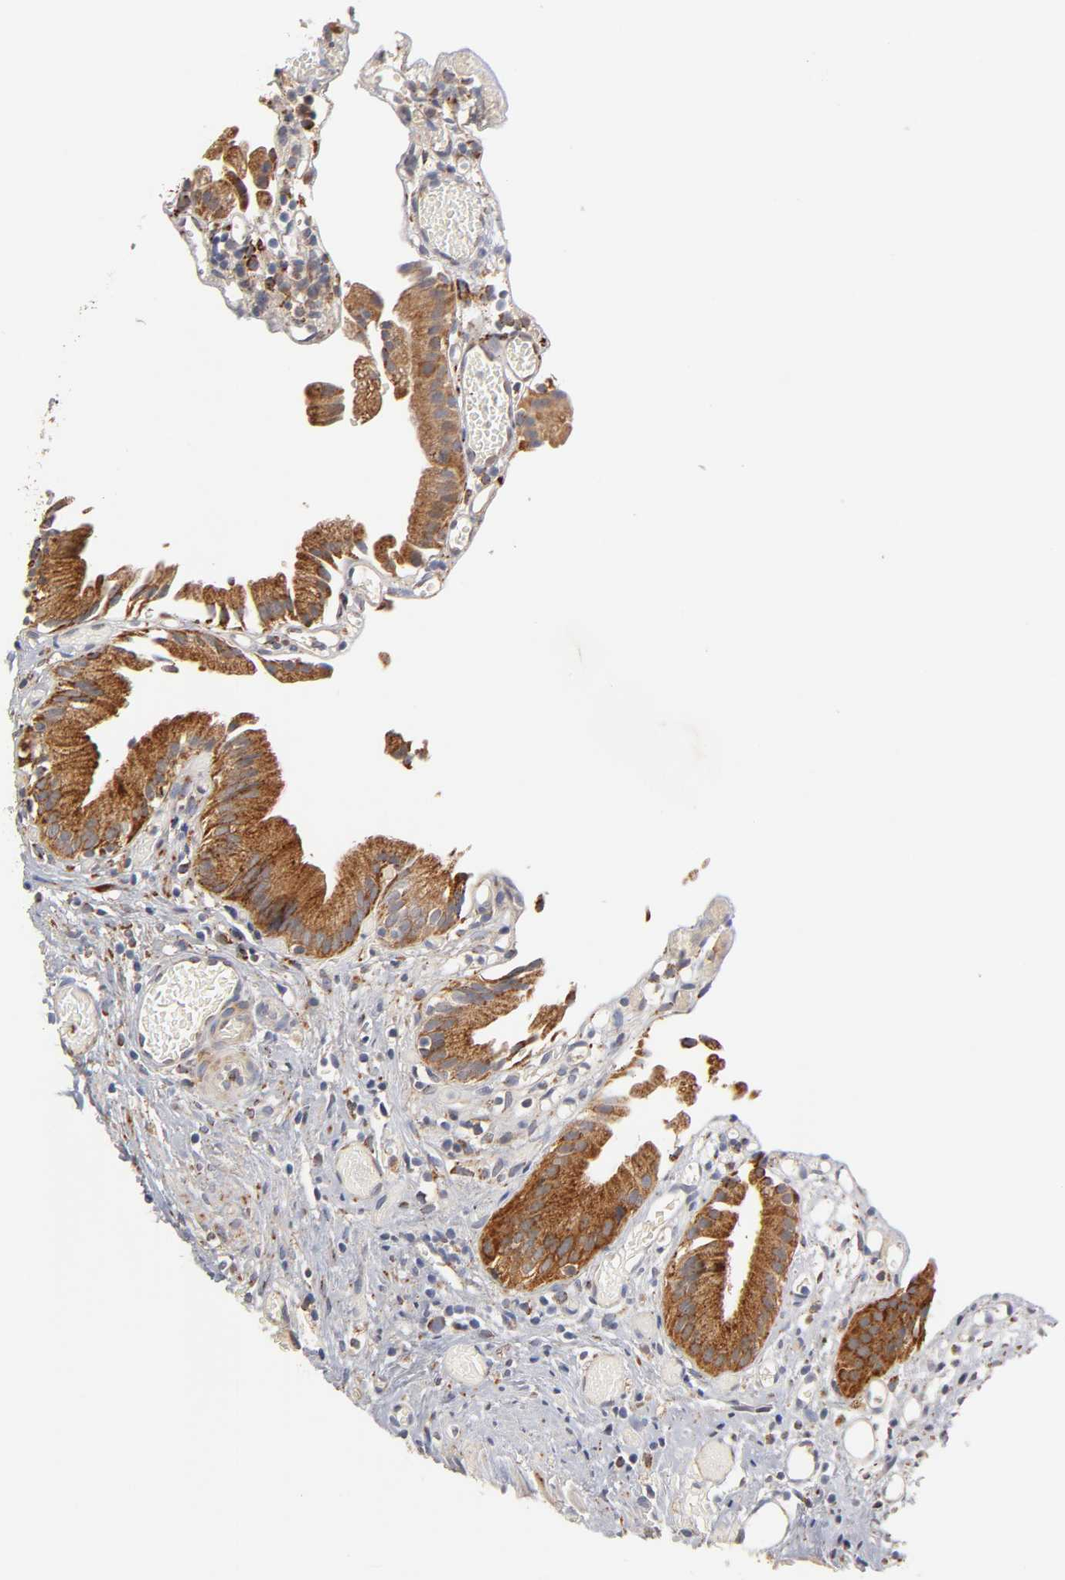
{"staining": {"intensity": "strong", "quantity": ">75%", "location": "cytoplasmic/membranous"}, "tissue": "gallbladder", "cell_type": "Glandular cells", "image_type": "normal", "snomed": [{"axis": "morphology", "description": "Normal tissue, NOS"}, {"axis": "topography", "description": "Gallbladder"}], "caption": "Immunohistochemical staining of normal gallbladder shows high levels of strong cytoplasmic/membranous staining in approximately >75% of glandular cells.", "gene": "ISG15", "patient": {"sex": "male", "age": 65}}